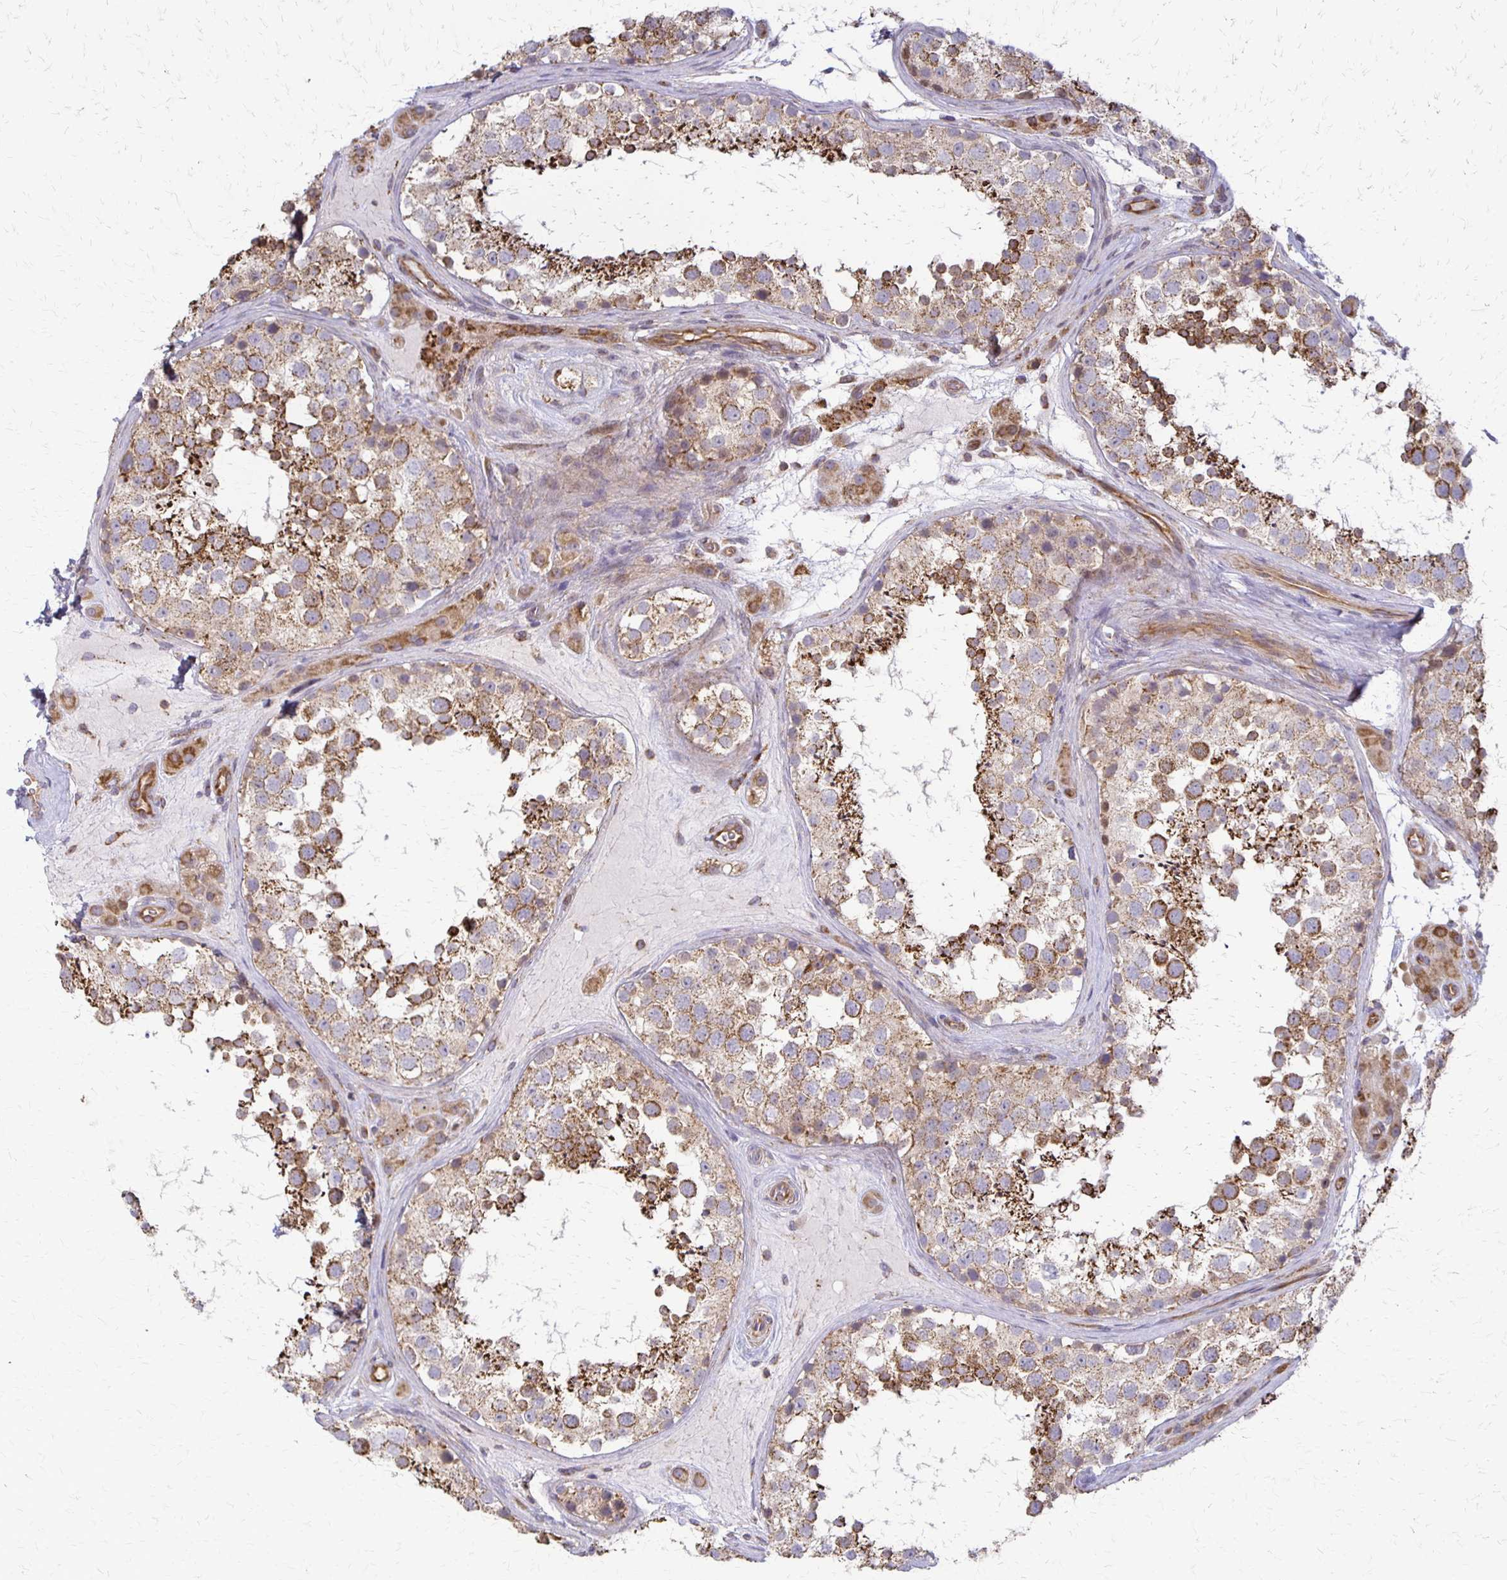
{"staining": {"intensity": "strong", "quantity": "25%-75%", "location": "cytoplasmic/membranous"}, "tissue": "testis", "cell_type": "Cells in seminiferous ducts", "image_type": "normal", "snomed": [{"axis": "morphology", "description": "Normal tissue, NOS"}, {"axis": "topography", "description": "Testis"}], "caption": "Cells in seminiferous ducts demonstrate strong cytoplasmic/membranous expression in approximately 25%-75% of cells in normal testis.", "gene": "EIF4EBP2", "patient": {"sex": "male", "age": 41}}